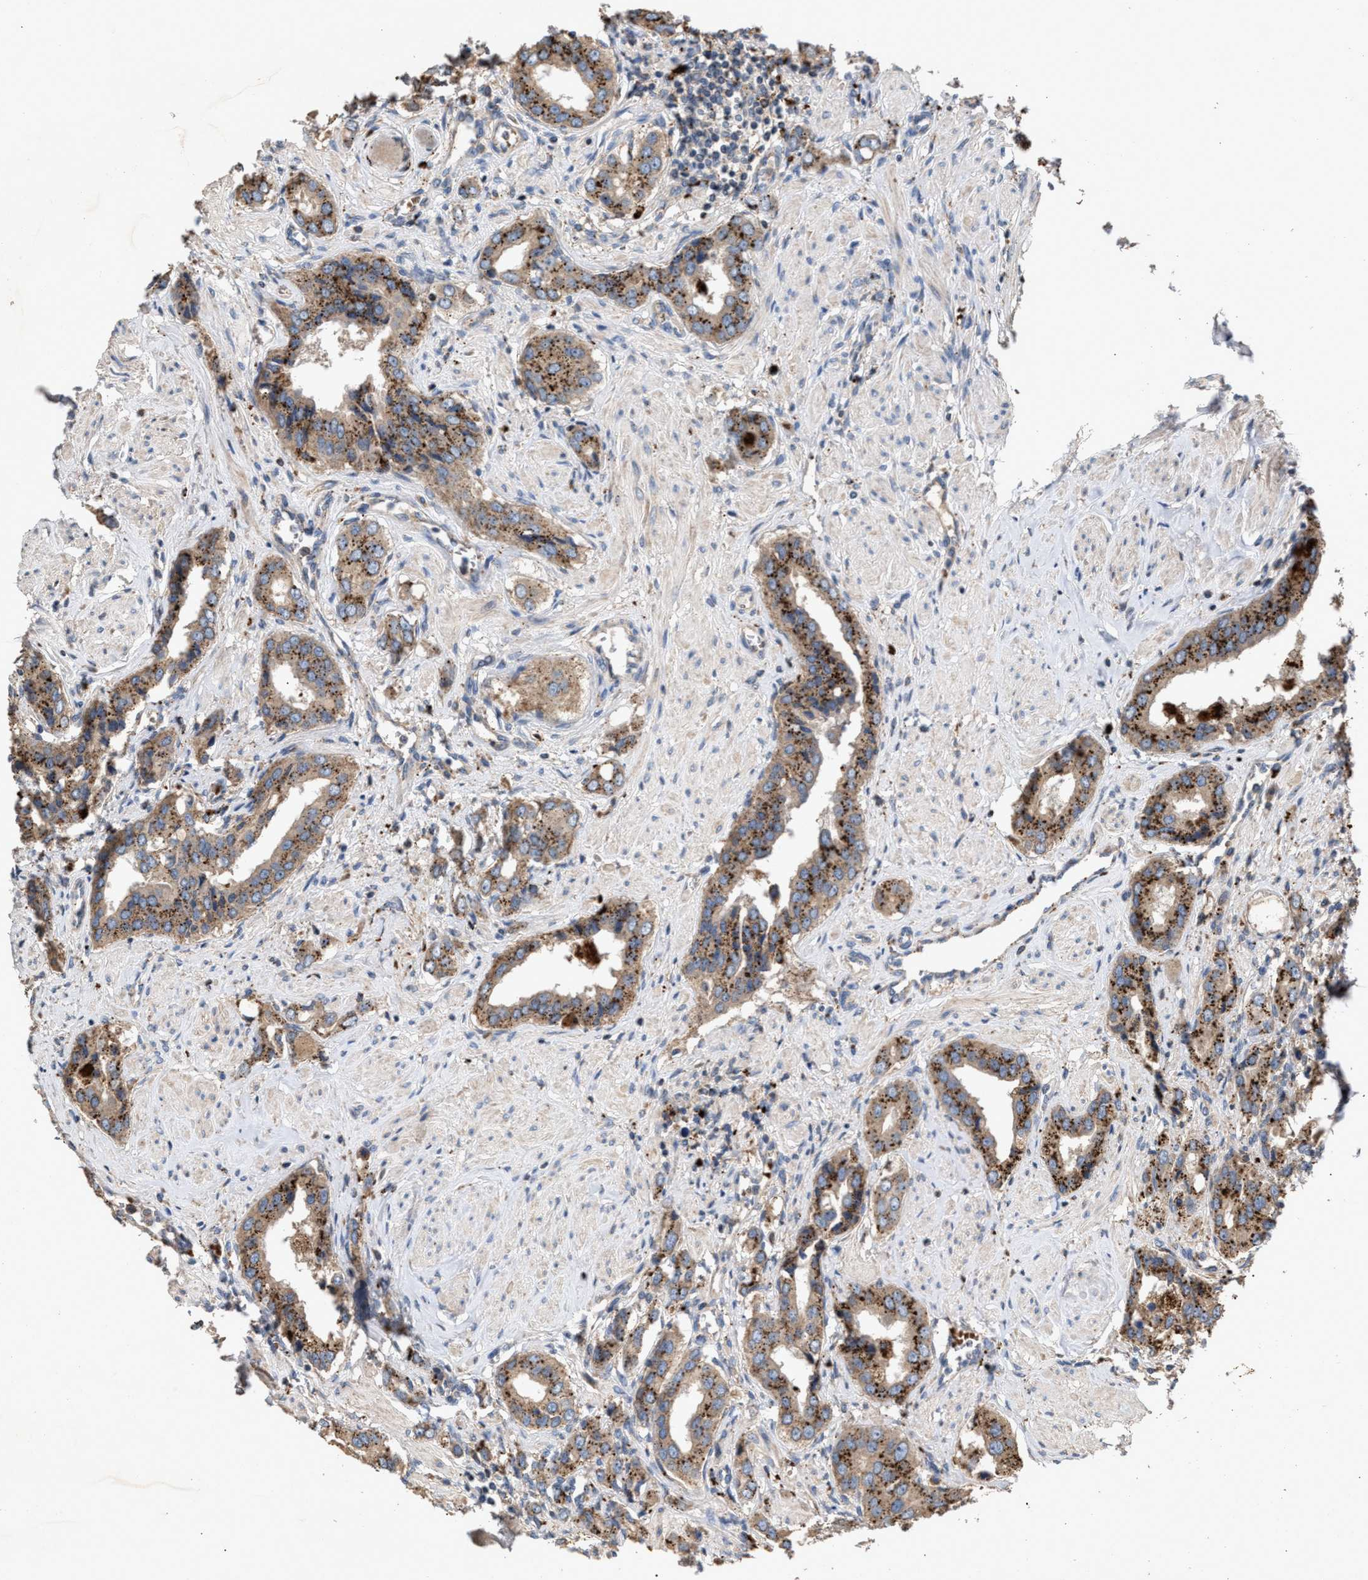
{"staining": {"intensity": "moderate", "quantity": ">75%", "location": "cytoplasmic/membranous"}, "tissue": "prostate cancer", "cell_type": "Tumor cells", "image_type": "cancer", "snomed": [{"axis": "morphology", "description": "Adenocarcinoma, High grade"}, {"axis": "topography", "description": "Prostate"}], "caption": "A brown stain highlights moderate cytoplasmic/membranous positivity of a protein in prostate cancer (adenocarcinoma (high-grade)) tumor cells.", "gene": "ELMO3", "patient": {"sex": "male", "age": 52}}